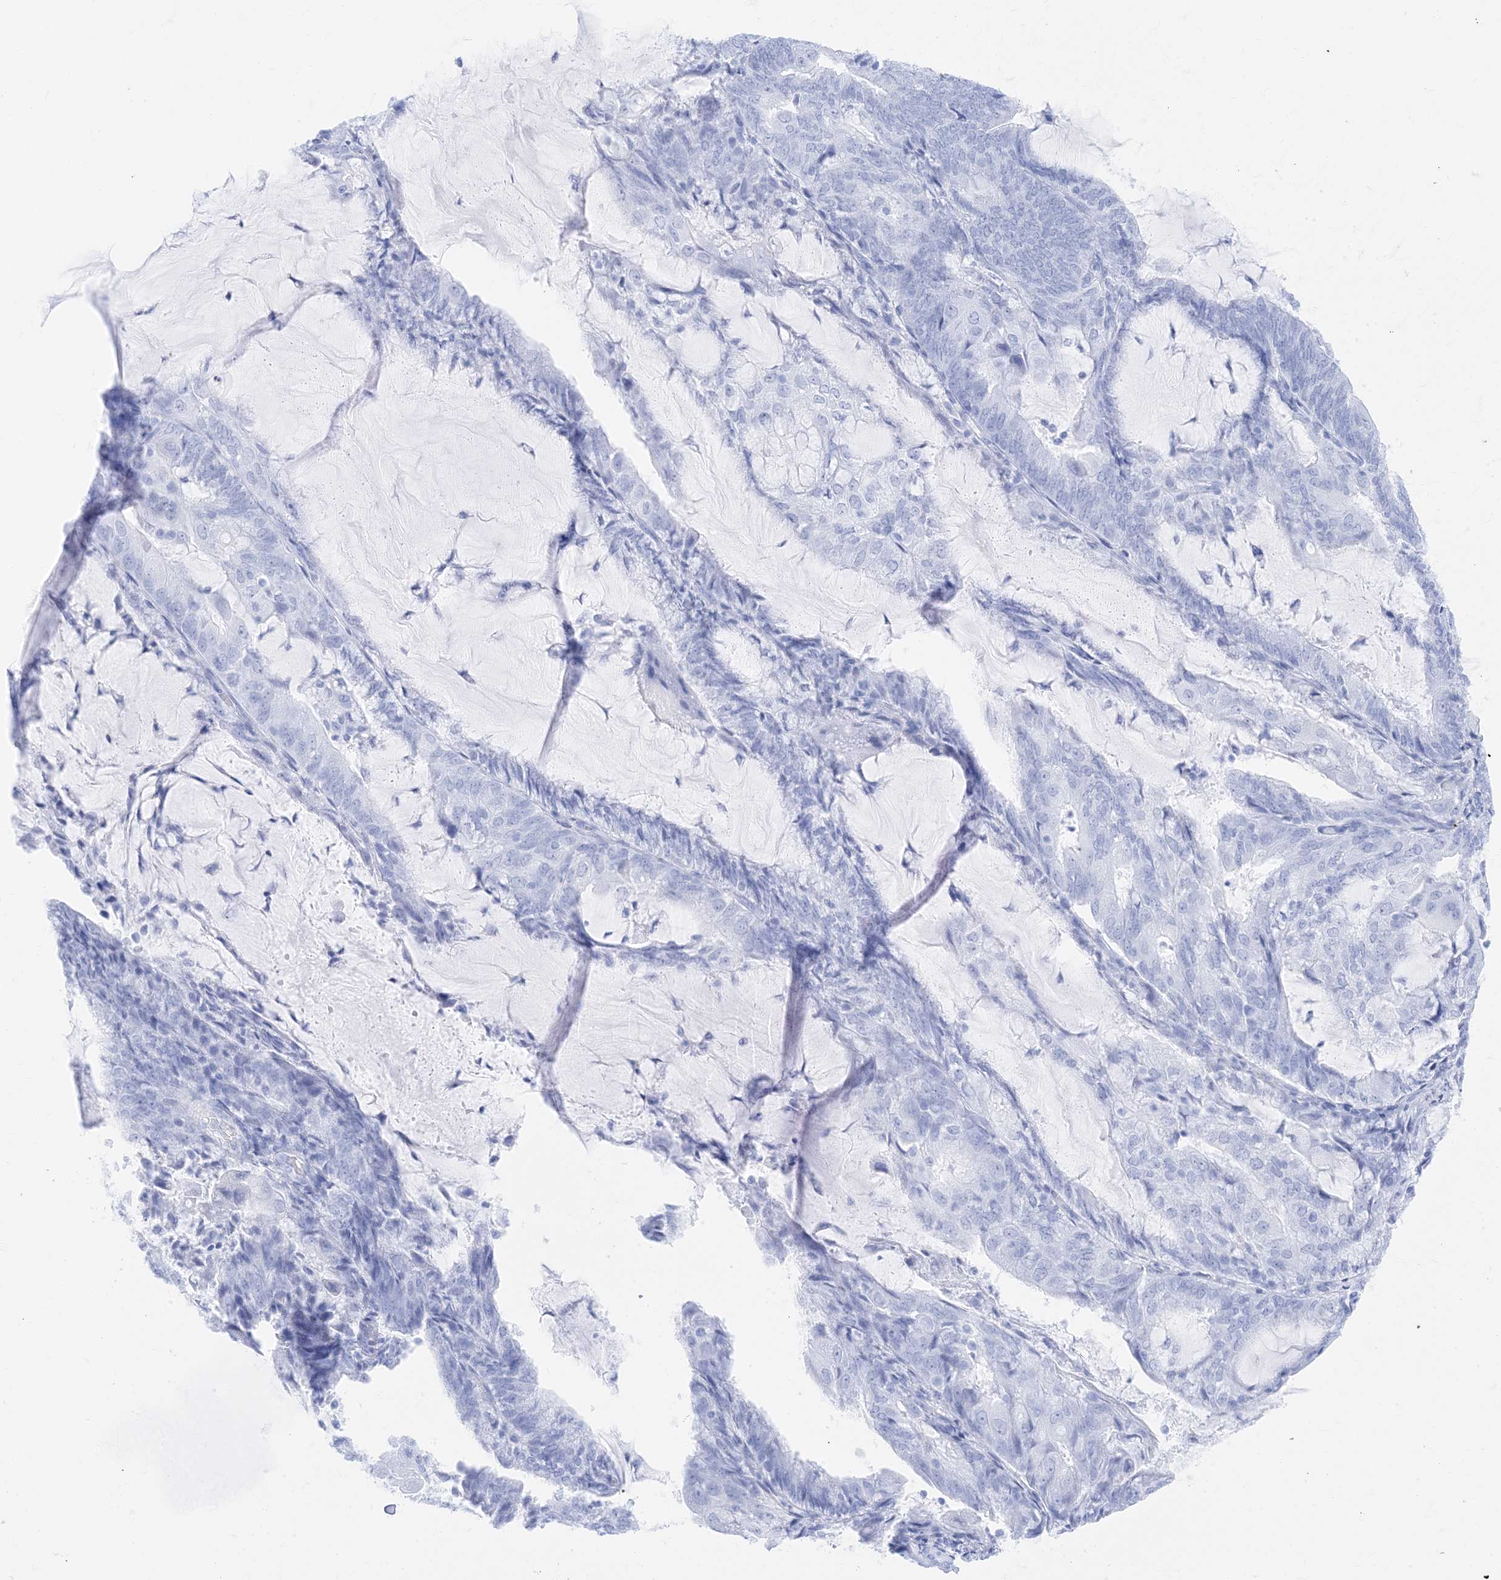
{"staining": {"intensity": "negative", "quantity": "none", "location": "none"}, "tissue": "endometrial cancer", "cell_type": "Tumor cells", "image_type": "cancer", "snomed": [{"axis": "morphology", "description": "Adenocarcinoma, NOS"}, {"axis": "topography", "description": "Endometrium"}], "caption": "The immunohistochemistry image has no significant positivity in tumor cells of endometrial cancer tissue. (Stains: DAB immunohistochemistry with hematoxylin counter stain, Microscopy: brightfield microscopy at high magnification).", "gene": "MUC17", "patient": {"sex": "female", "age": 81}}